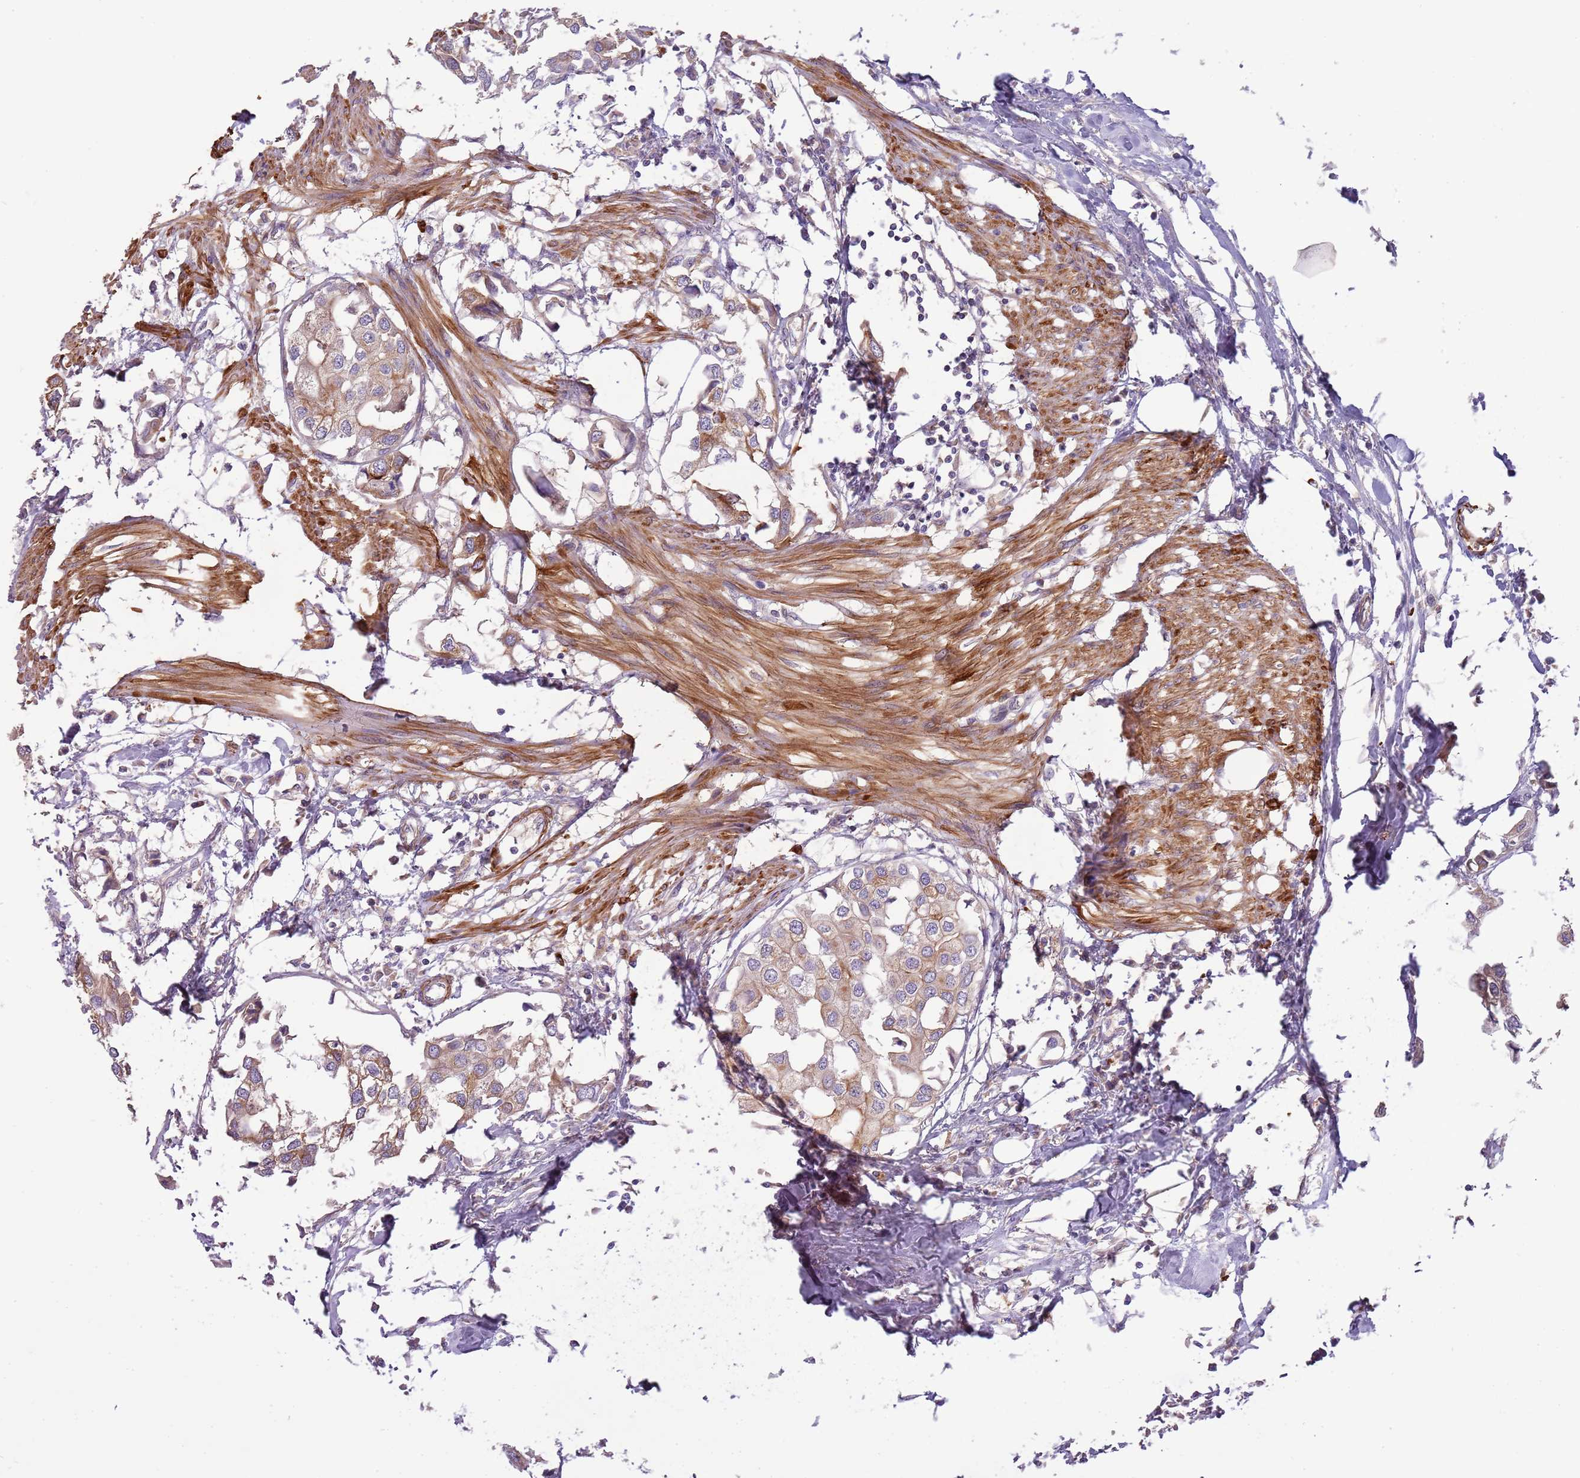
{"staining": {"intensity": "weak", "quantity": ">75%", "location": "cytoplasmic/membranous"}, "tissue": "urothelial cancer", "cell_type": "Tumor cells", "image_type": "cancer", "snomed": [{"axis": "morphology", "description": "Urothelial carcinoma, High grade"}, {"axis": "topography", "description": "Urinary bladder"}], "caption": "Brown immunohistochemical staining in human high-grade urothelial carcinoma shows weak cytoplasmic/membranous expression in about >75% of tumor cells.", "gene": "RNF128", "patient": {"sex": "male", "age": 64}}